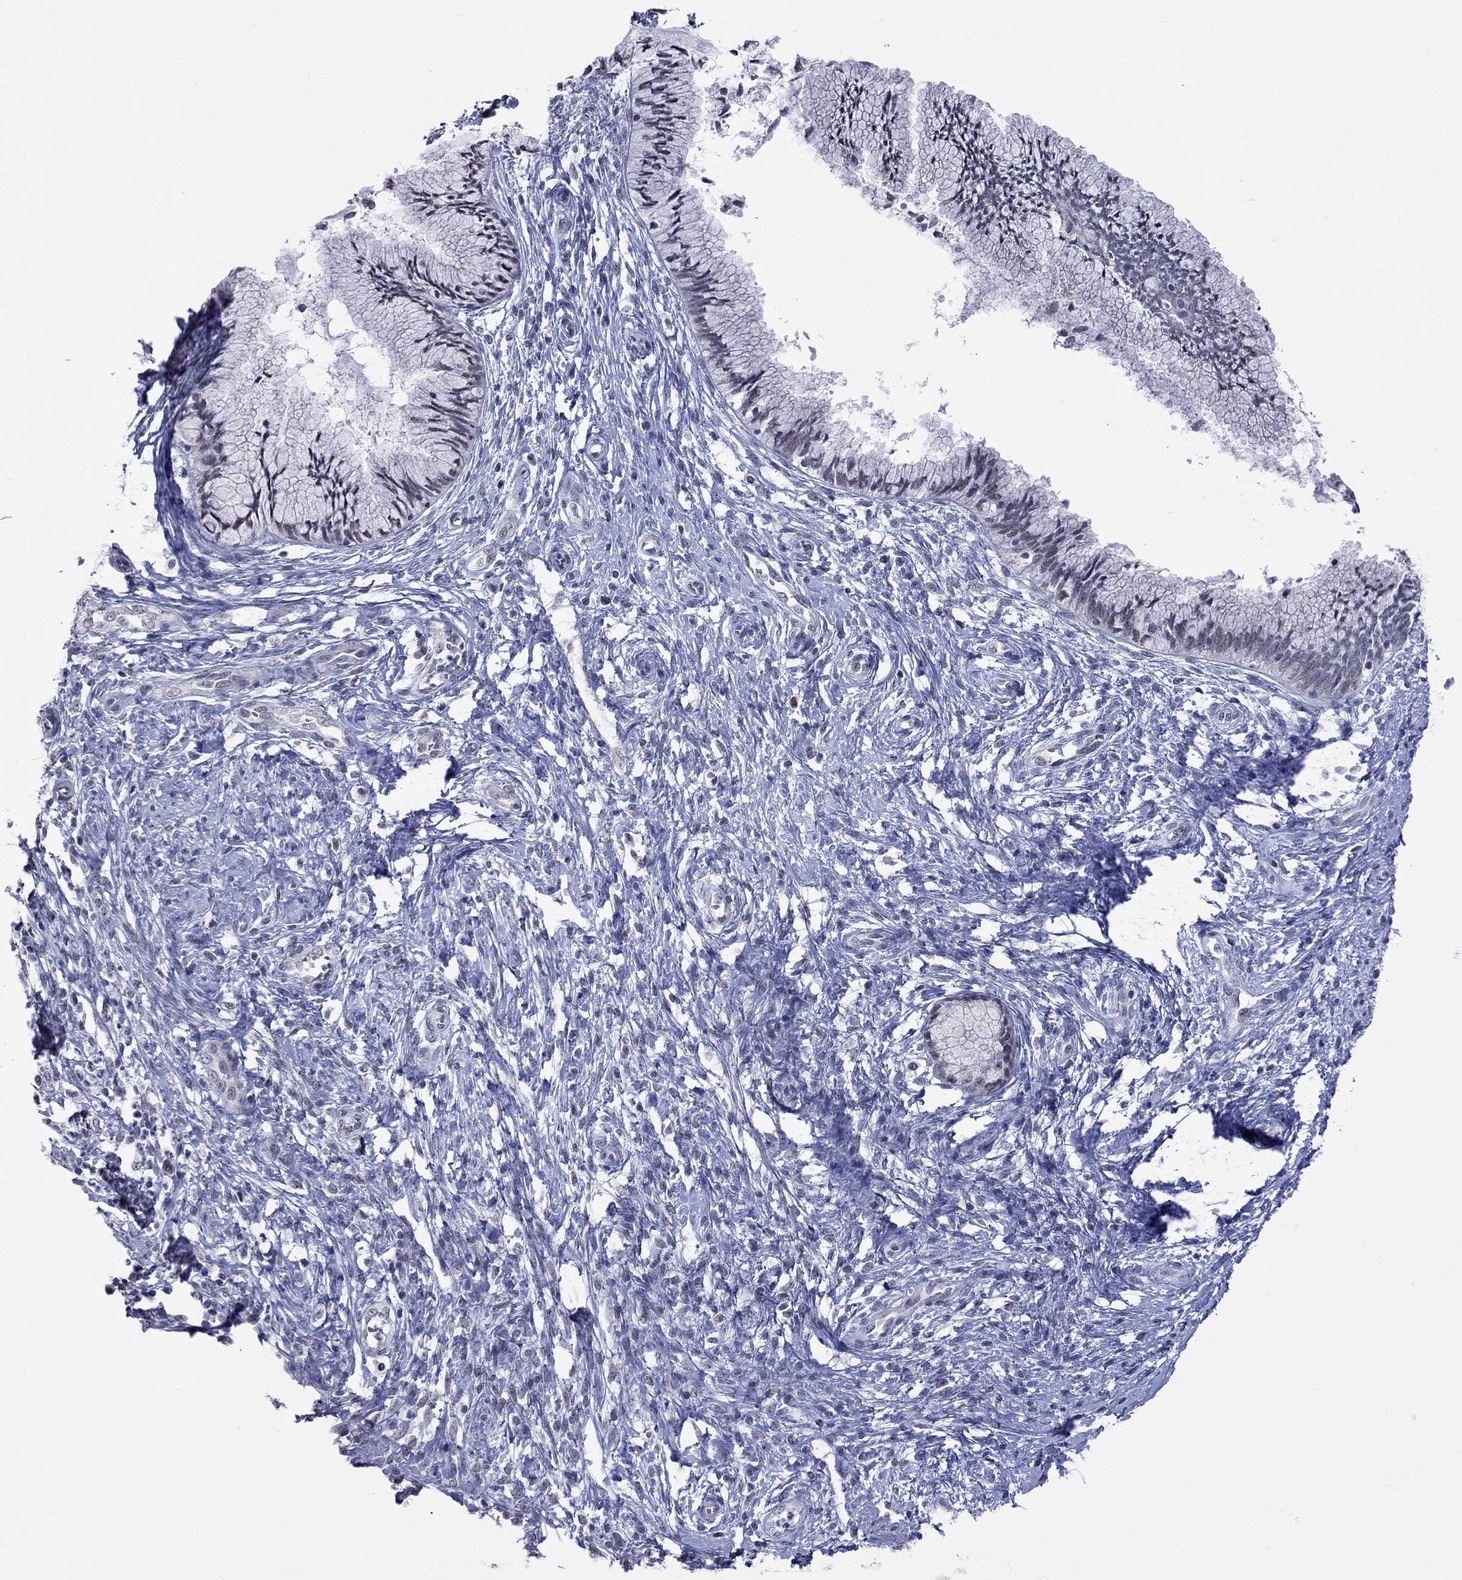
{"staining": {"intensity": "negative", "quantity": "none", "location": "none"}, "tissue": "cervical cancer", "cell_type": "Tumor cells", "image_type": "cancer", "snomed": [{"axis": "morphology", "description": "Normal tissue, NOS"}, {"axis": "morphology", "description": "Squamous cell carcinoma, NOS"}, {"axis": "topography", "description": "Cervix"}], "caption": "There is no significant positivity in tumor cells of cervical squamous cell carcinoma.", "gene": "PPP1R3A", "patient": {"sex": "female", "age": 39}}